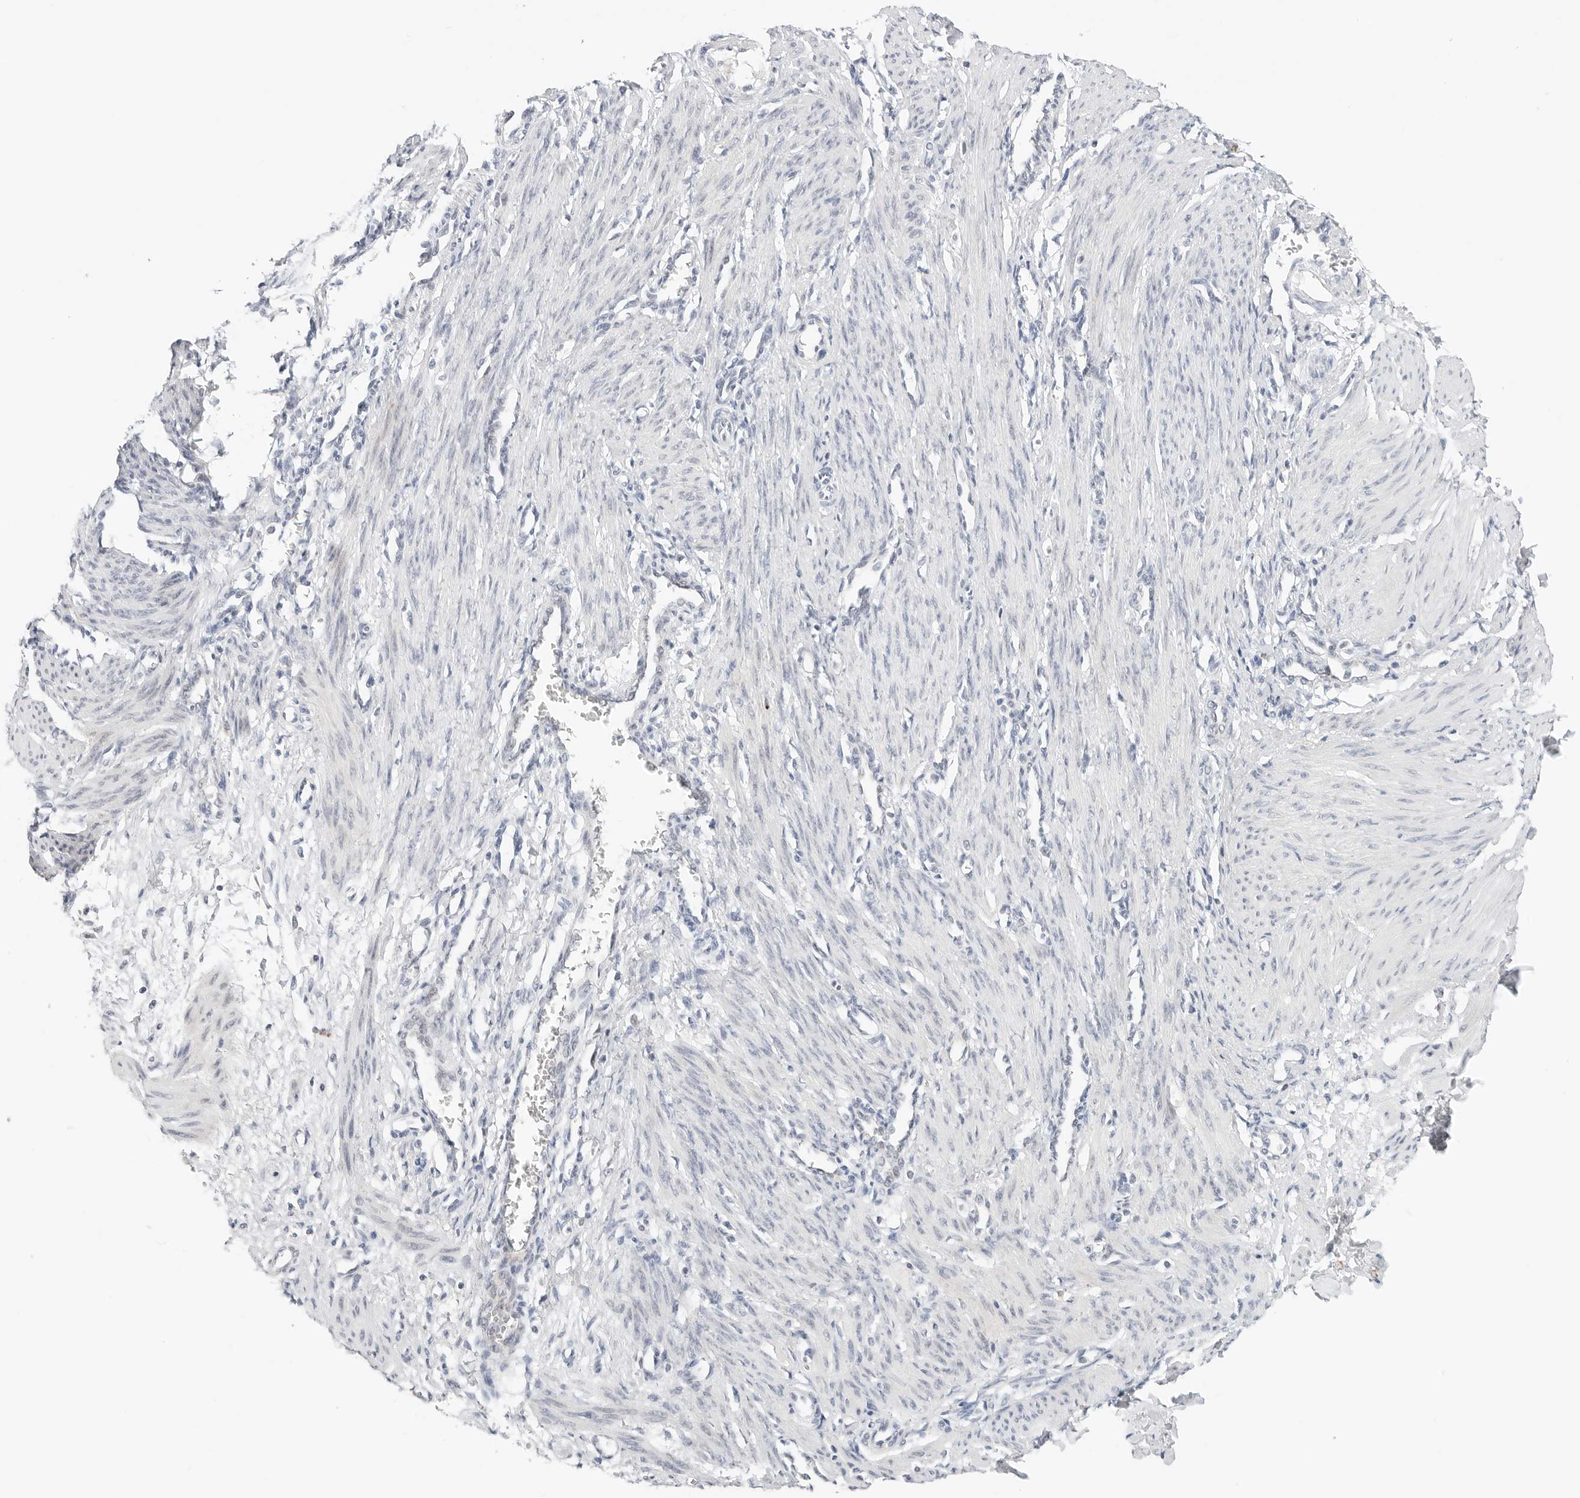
{"staining": {"intensity": "negative", "quantity": "none", "location": "none"}, "tissue": "smooth muscle", "cell_type": "Smooth muscle cells", "image_type": "normal", "snomed": [{"axis": "morphology", "description": "Normal tissue, NOS"}, {"axis": "topography", "description": "Endometrium"}], "caption": "Immunohistochemical staining of benign smooth muscle displays no significant staining in smooth muscle cells.", "gene": "TSEN2", "patient": {"sex": "female", "age": 33}}